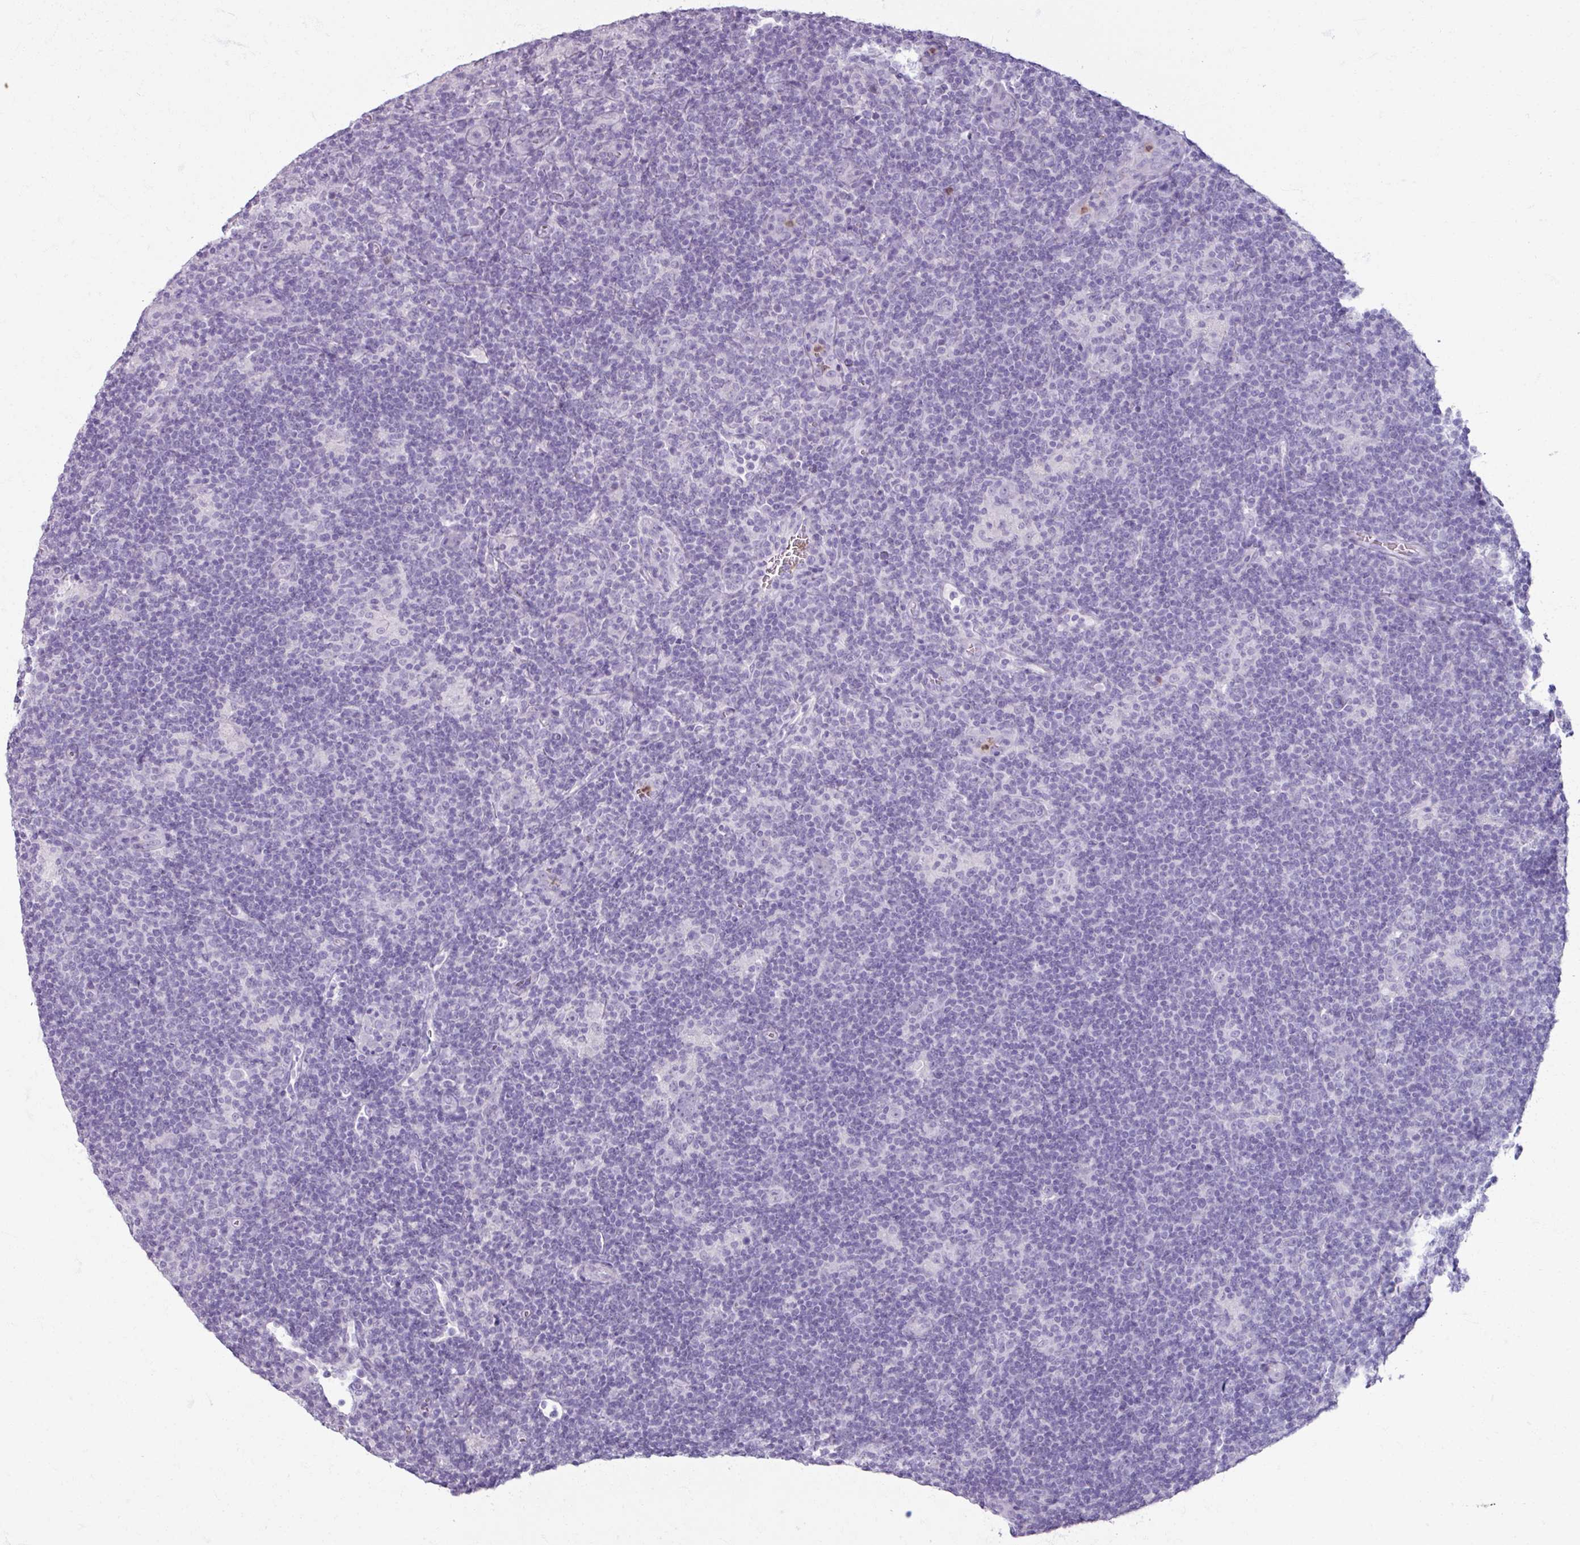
{"staining": {"intensity": "negative", "quantity": "none", "location": "none"}, "tissue": "lymphoma", "cell_type": "Tumor cells", "image_type": "cancer", "snomed": [{"axis": "morphology", "description": "Hodgkin's disease, NOS"}, {"axis": "topography", "description": "Lymph node"}], "caption": "Immunohistochemical staining of human lymphoma shows no significant expression in tumor cells.", "gene": "ARG1", "patient": {"sex": "female", "age": 57}}